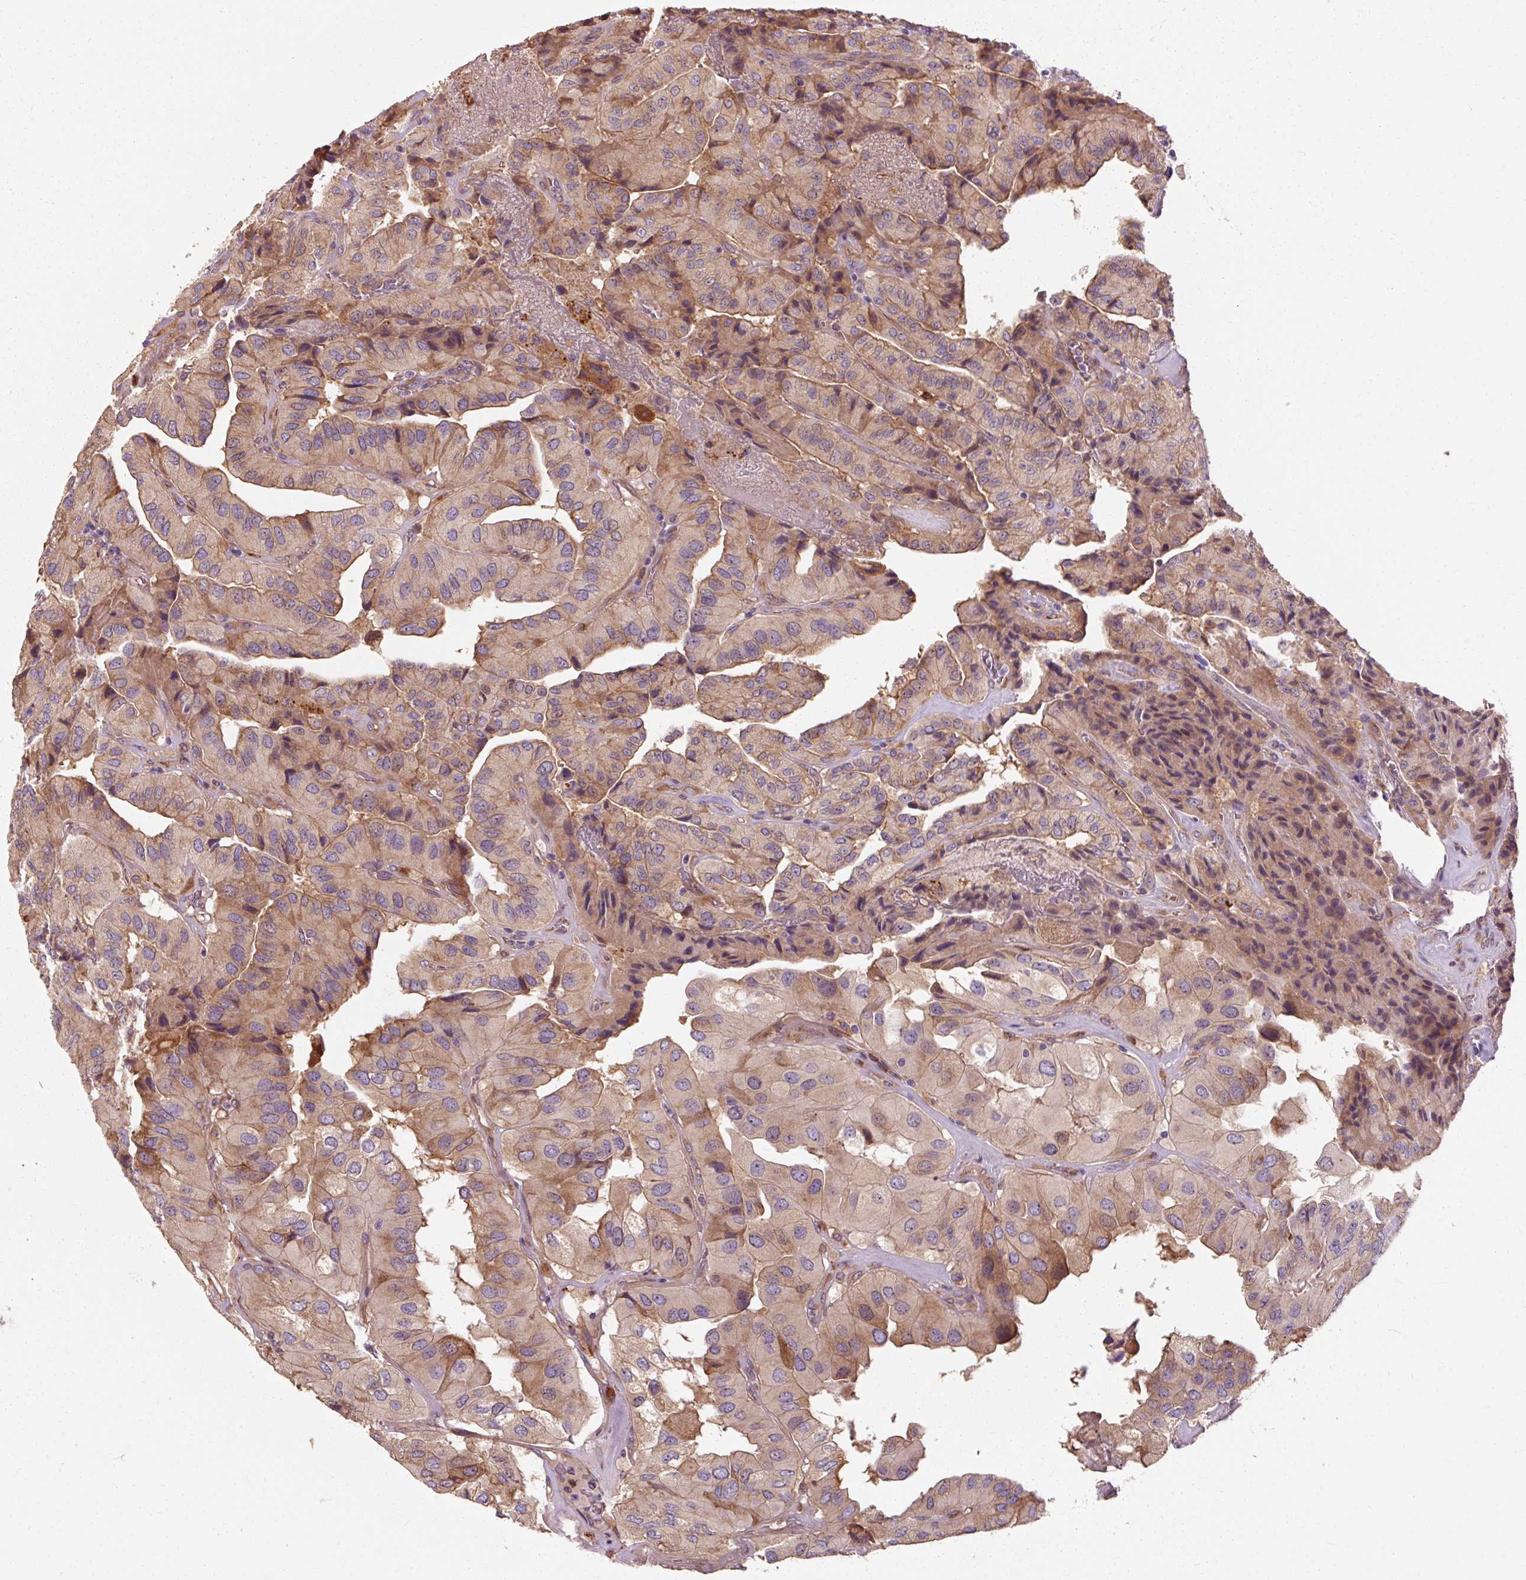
{"staining": {"intensity": "weak", "quantity": ">75%", "location": "cytoplasmic/membranous"}, "tissue": "thyroid cancer", "cell_type": "Tumor cells", "image_type": "cancer", "snomed": [{"axis": "morphology", "description": "Normal tissue, NOS"}, {"axis": "morphology", "description": "Papillary adenocarcinoma, NOS"}, {"axis": "topography", "description": "Thyroid gland"}], "caption": "Human thyroid papillary adenocarcinoma stained with a protein marker demonstrates weak staining in tumor cells.", "gene": "TBC1D4", "patient": {"sex": "female", "age": 59}}